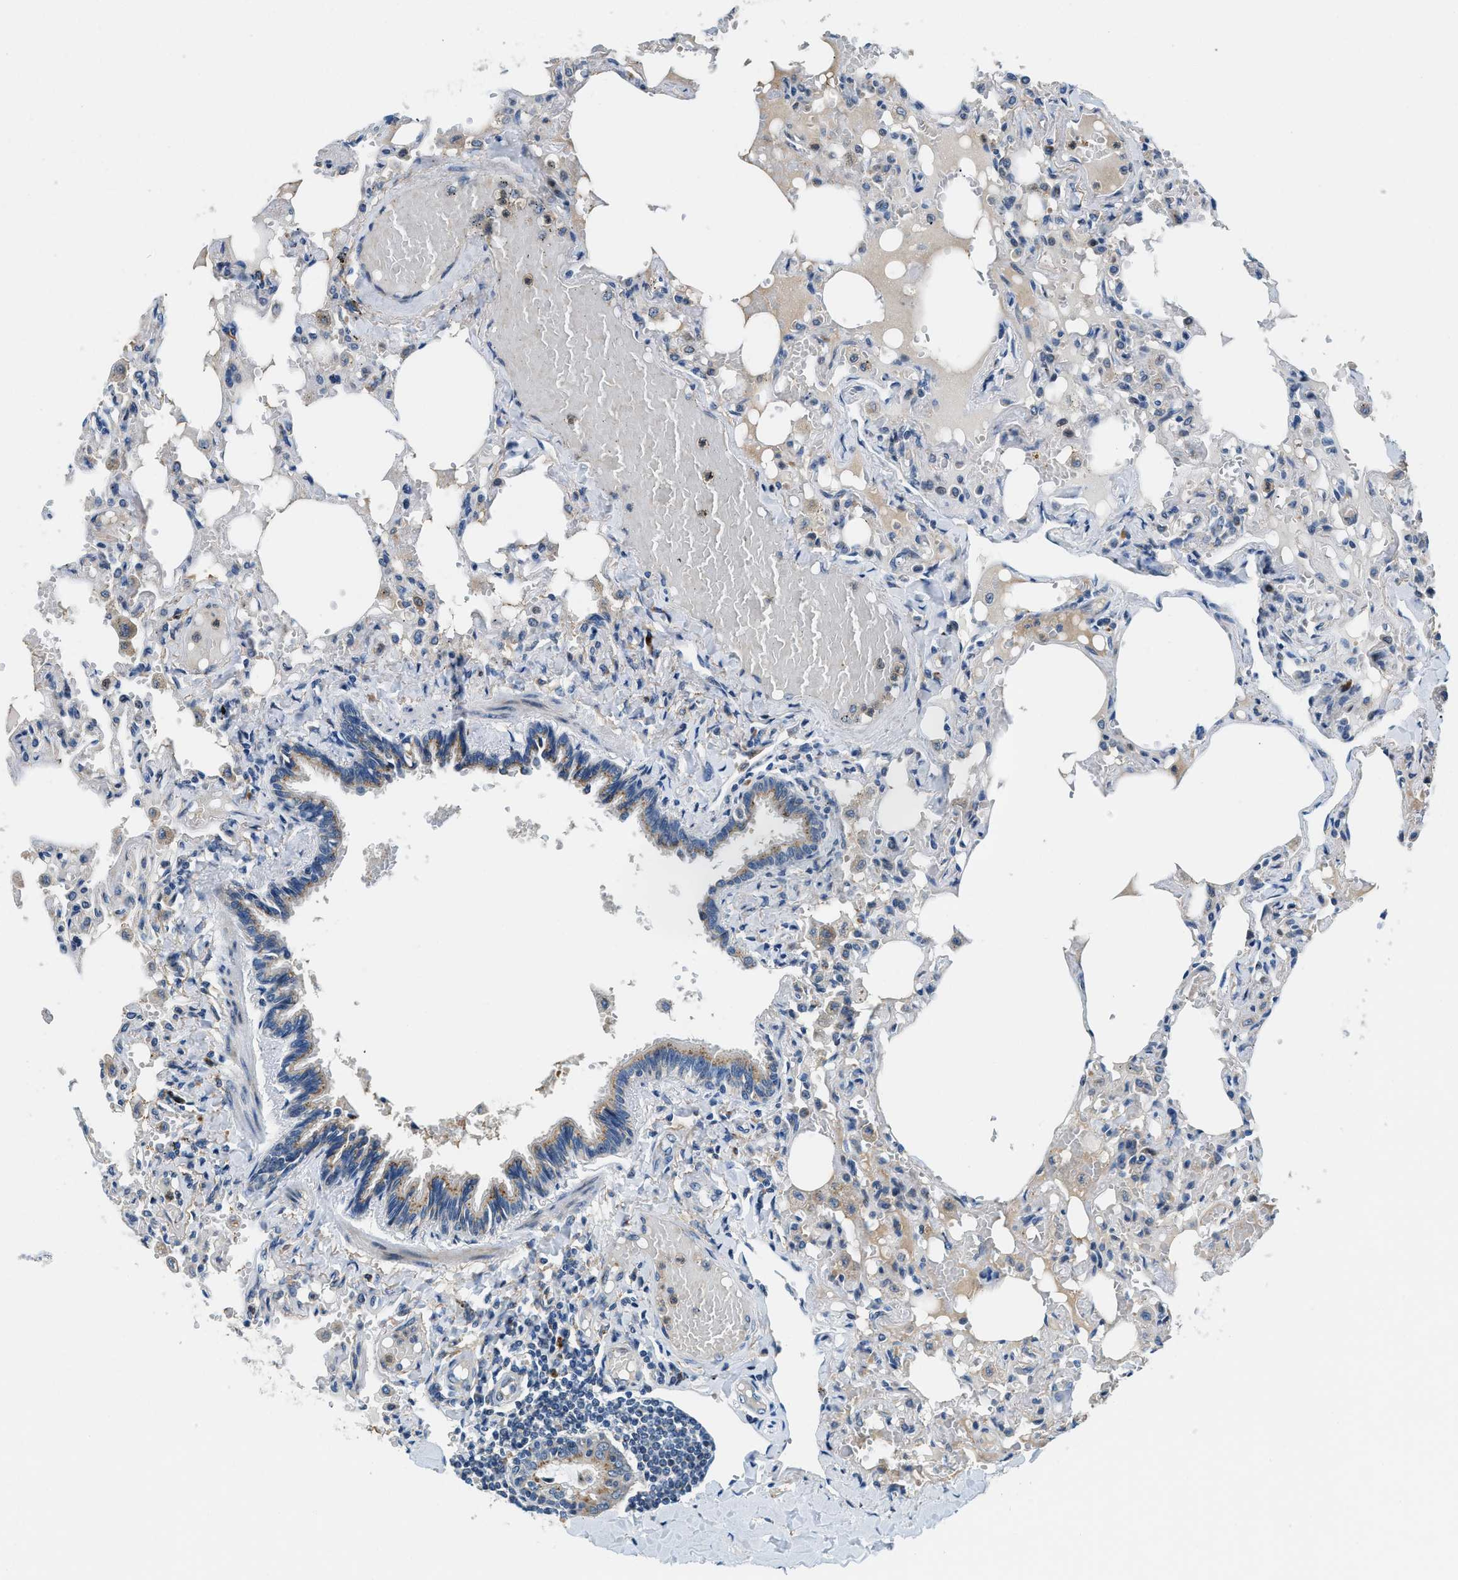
{"staining": {"intensity": "moderate", "quantity": "<25%", "location": "cytoplasmic/membranous"}, "tissue": "lung", "cell_type": "Alveolar cells", "image_type": "normal", "snomed": [{"axis": "morphology", "description": "Normal tissue, NOS"}, {"axis": "topography", "description": "Lung"}], "caption": "This image reveals immunohistochemistry (IHC) staining of unremarkable lung, with low moderate cytoplasmic/membranous positivity in about <25% of alveolar cells.", "gene": "FUT8", "patient": {"sex": "male", "age": 21}}